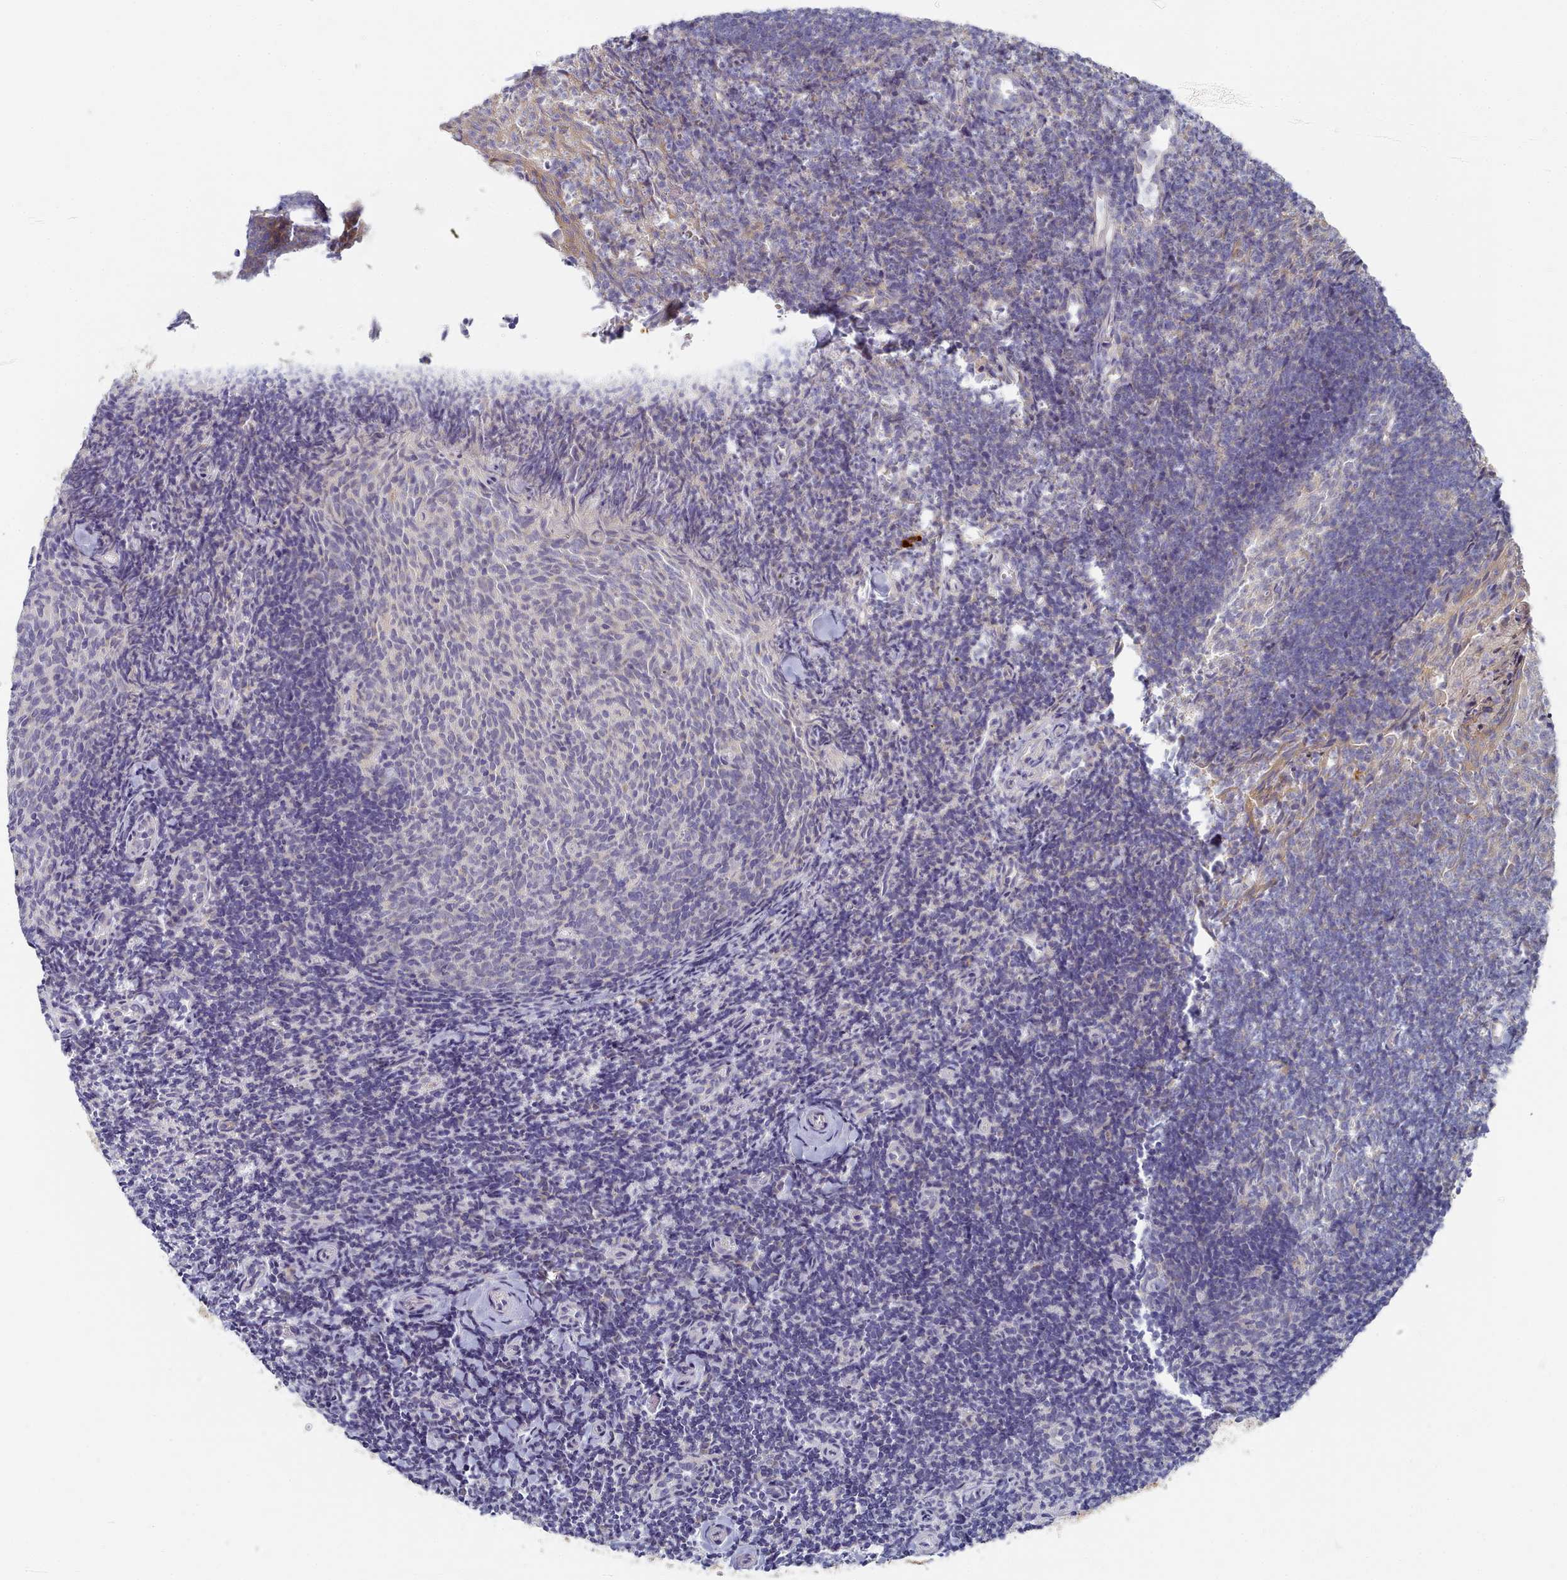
{"staining": {"intensity": "weak", "quantity": "<25%", "location": "cytoplasmic/membranous"}, "tissue": "tonsil", "cell_type": "Germinal center cells", "image_type": "normal", "snomed": [{"axis": "morphology", "description": "Normal tissue, NOS"}, {"axis": "topography", "description": "Tonsil"}], "caption": "DAB (3,3'-diaminobenzidine) immunohistochemical staining of benign tonsil exhibits no significant staining in germinal center cells.", "gene": "TYW1B", "patient": {"sex": "female", "age": 10}}